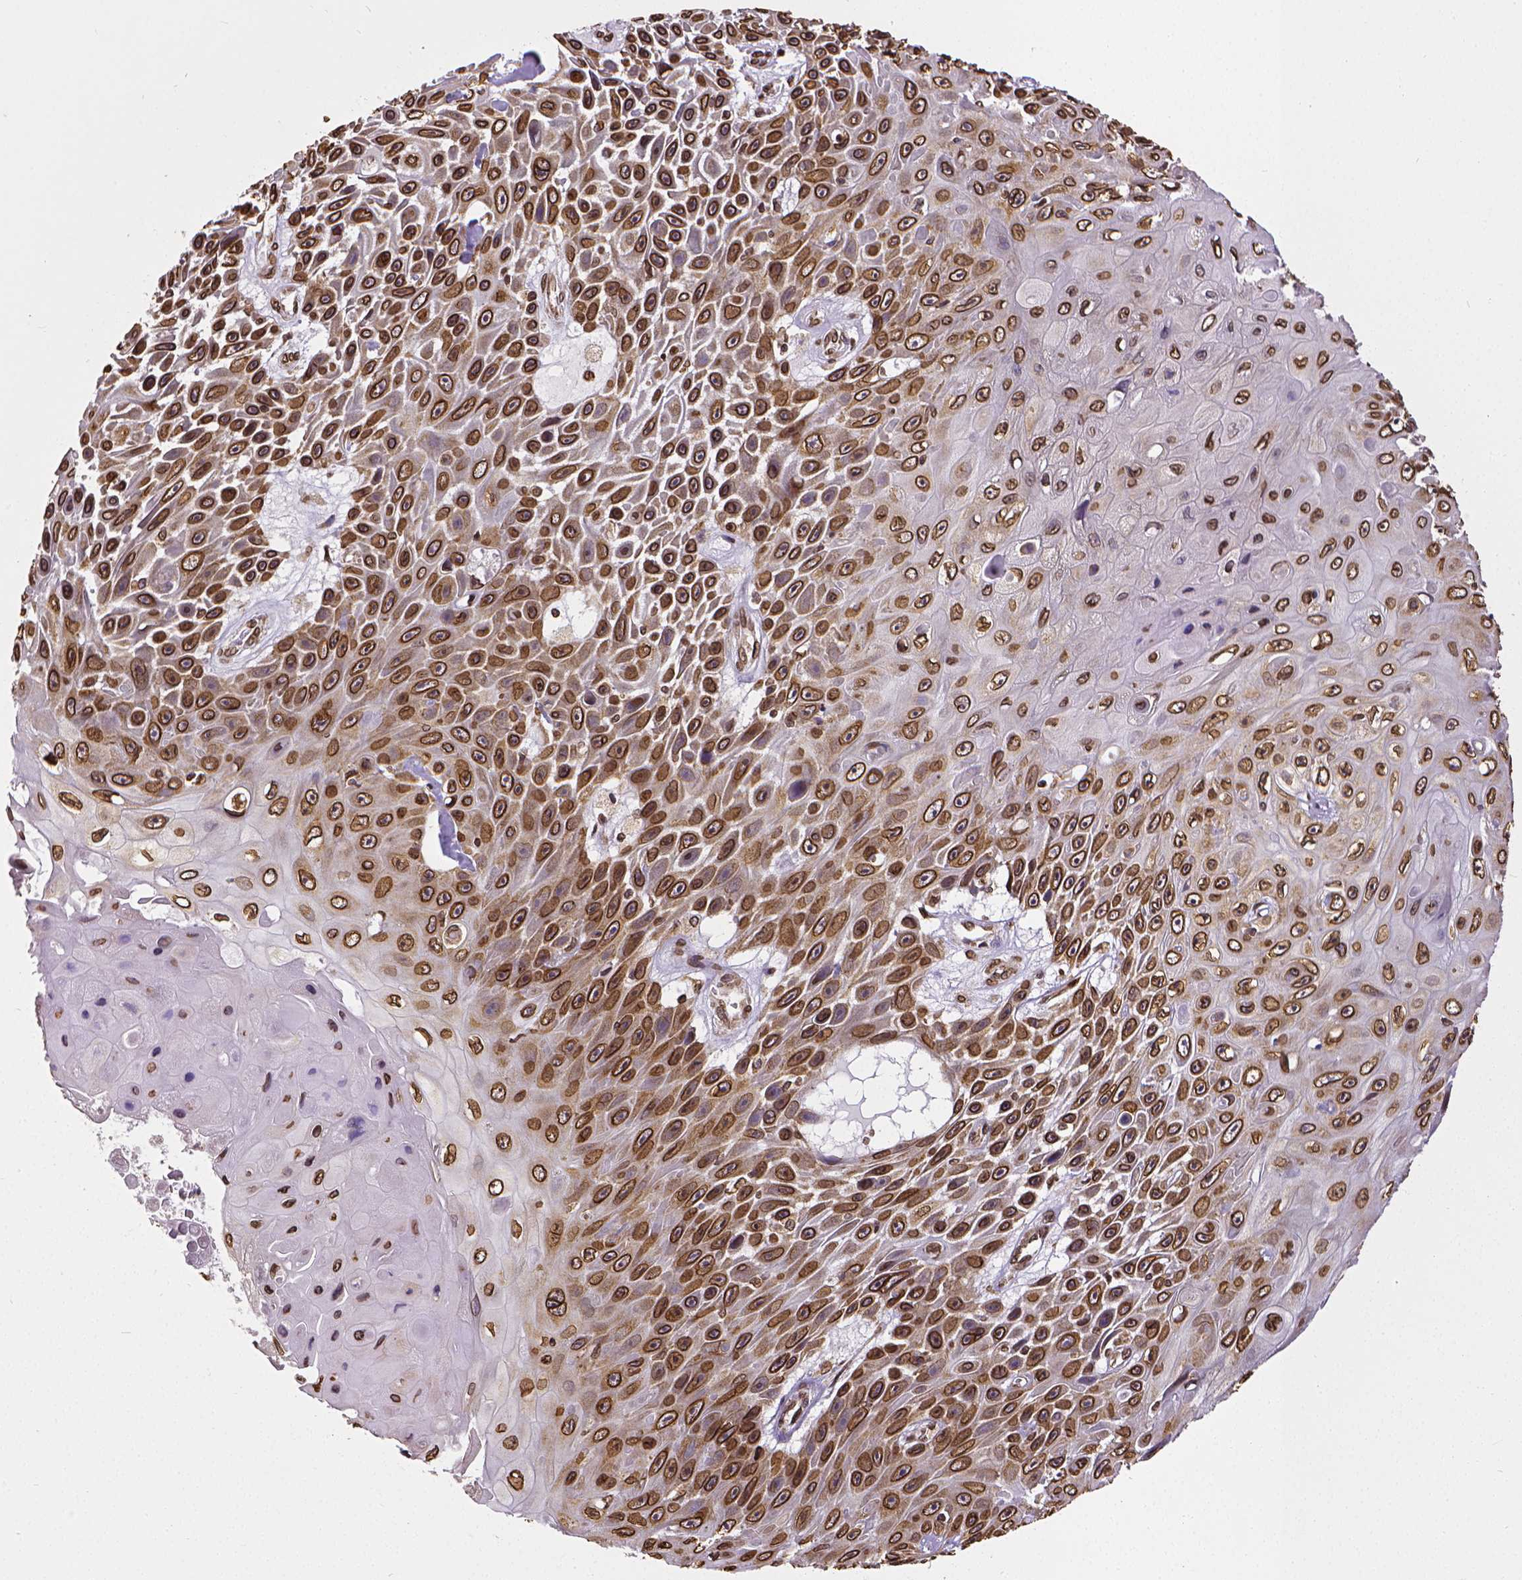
{"staining": {"intensity": "strong", "quantity": ">75%", "location": "cytoplasmic/membranous,nuclear"}, "tissue": "skin cancer", "cell_type": "Tumor cells", "image_type": "cancer", "snomed": [{"axis": "morphology", "description": "Squamous cell carcinoma, NOS"}, {"axis": "topography", "description": "Skin"}], "caption": "Skin squamous cell carcinoma stained for a protein displays strong cytoplasmic/membranous and nuclear positivity in tumor cells.", "gene": "MTDH", "patient": {"sex": "male", "age": 82}}